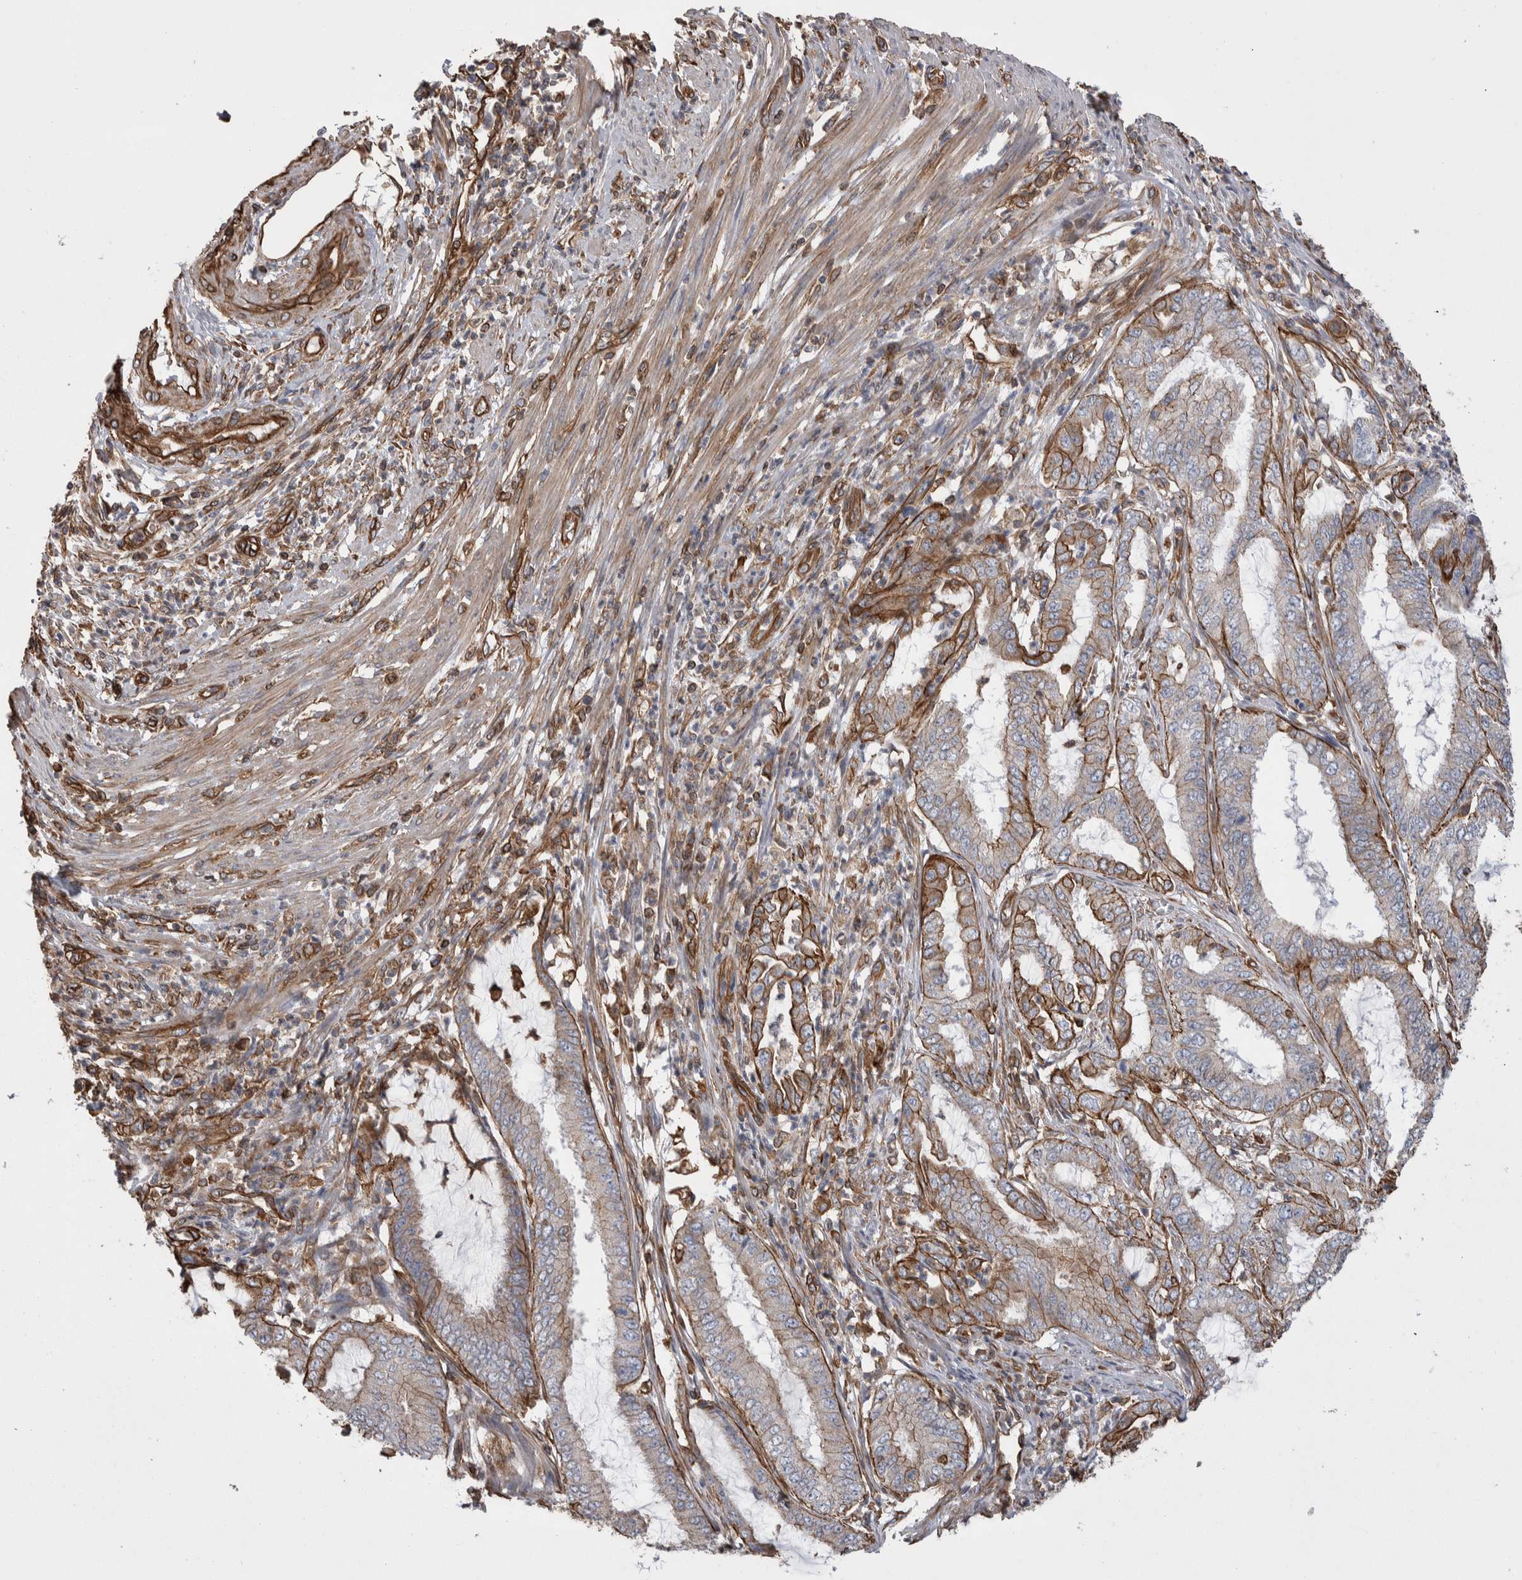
{"staining": {"intensity": "moderate", "quantity": "25%-75%", "location": "cytoplasmic/membranous"}, "tissue": "endometrial cancer", "cell_type": "Tumor cells", "image_type": "cancer", "snomed": [{"axis": "morphology", "description": "Adenocarcinoma, NOS"}, {"axis": "topography", "description": "Endometrium"}], "caption": "Immunohistochemical staining of human endometrial cancer reveals medium levels of moderate cytoplasmic/membranous protein expression in approximately 25%-75% of tumor cells.", "gene": "KIF12", "patient": {"sex": "female", "age": 51}}